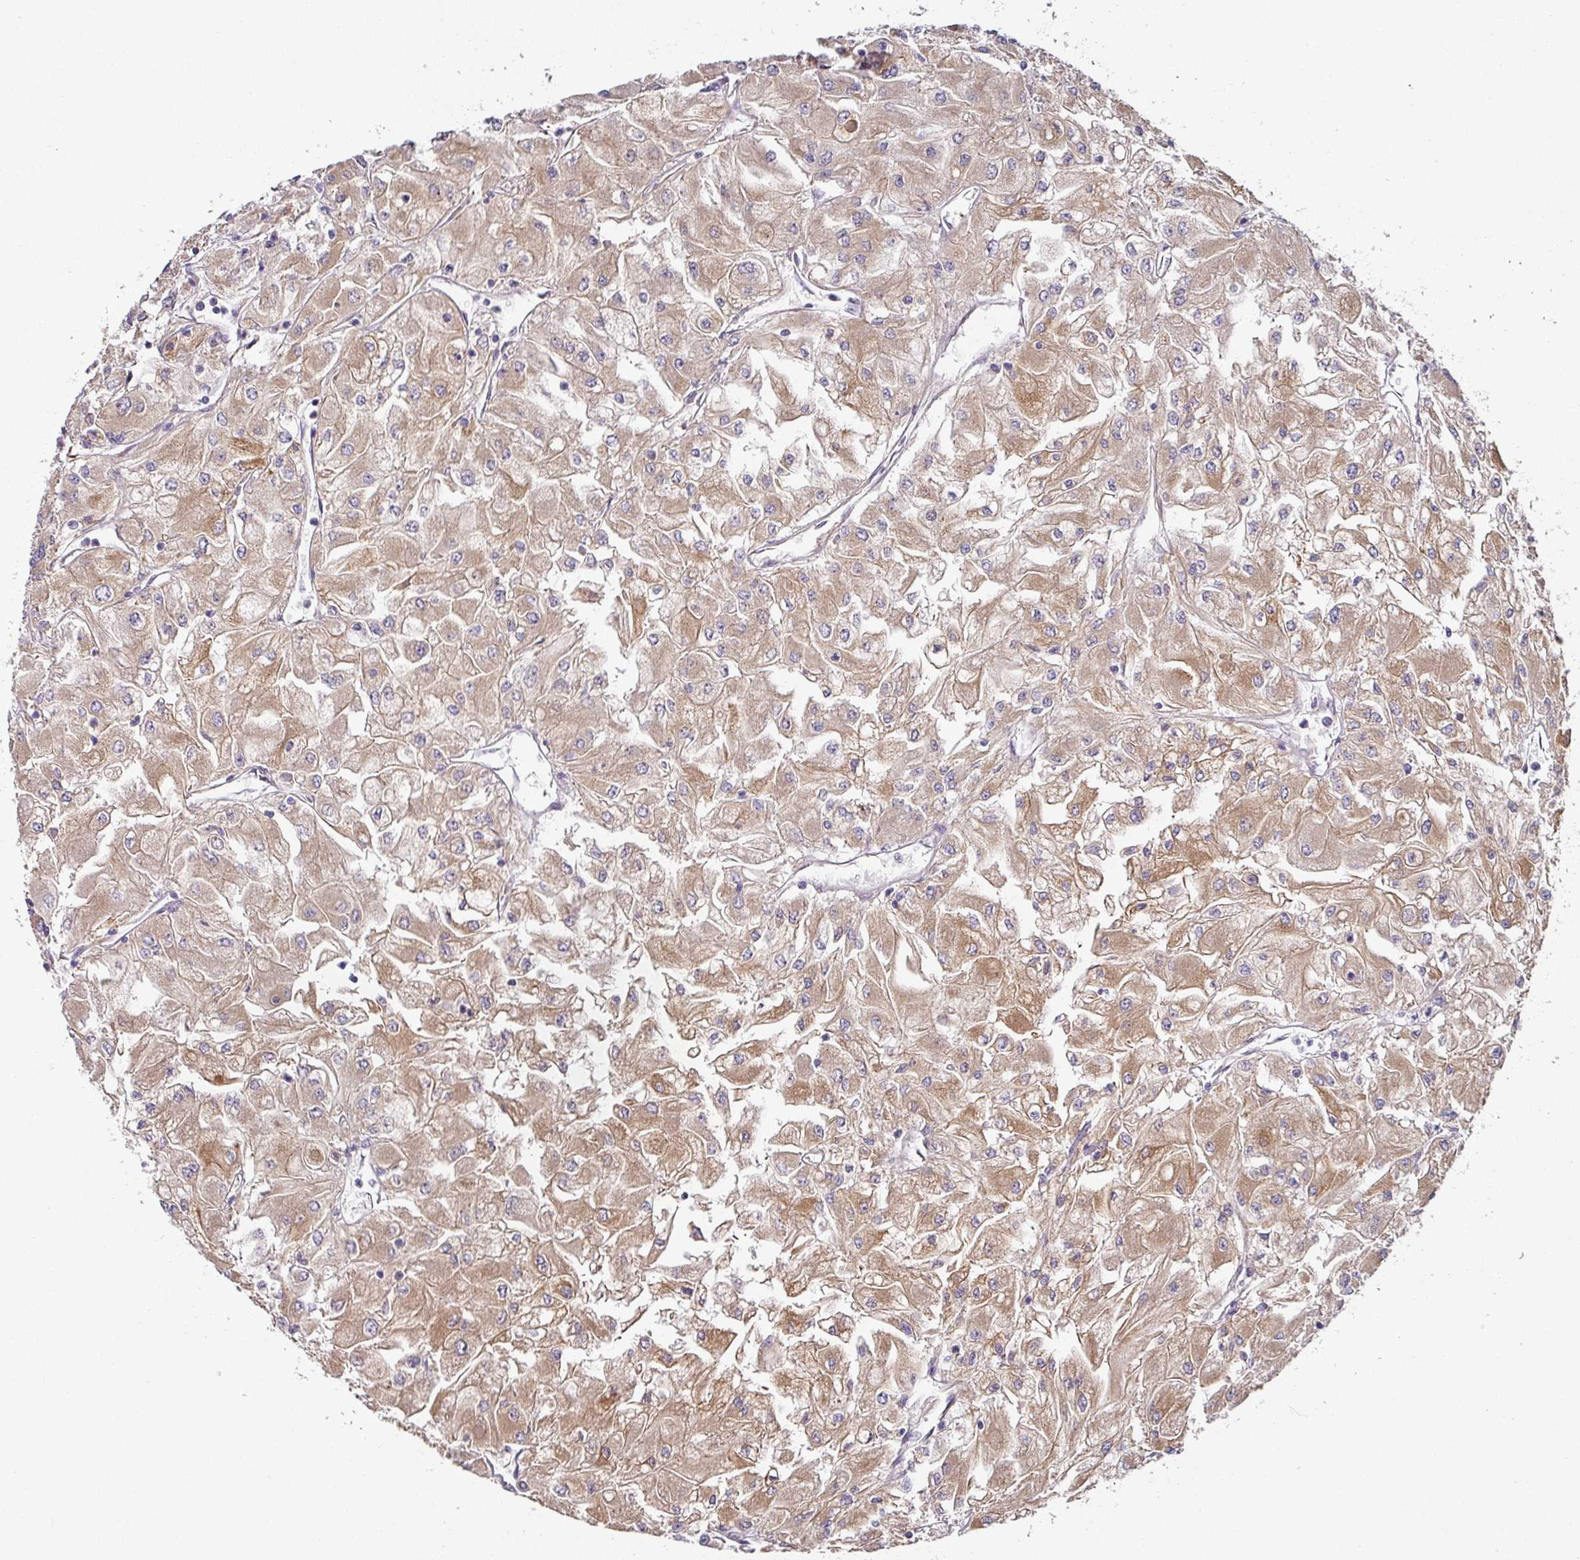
{"staining": {"intensity": "moderate", "quantity": ">75%", "location": "cytoplasmic/membranous"}, "tissue": "renal cancer", "cell_type": "Tumor cells", "image_type": "cancer", "snomed": [{"axis": "morphology", "description": "Adenocarcinoma, NOS"}, {"axis": "topography", "description": "Kidney"}], "caption": "IHC of human renal cancer (adenocarcinoma) reveals medium levels of moderate cytoplasmic/membranous expression in about >75% of tumor cells.", "gene": "ZNF268", "patient": {"sex": "male", "age": 80}}